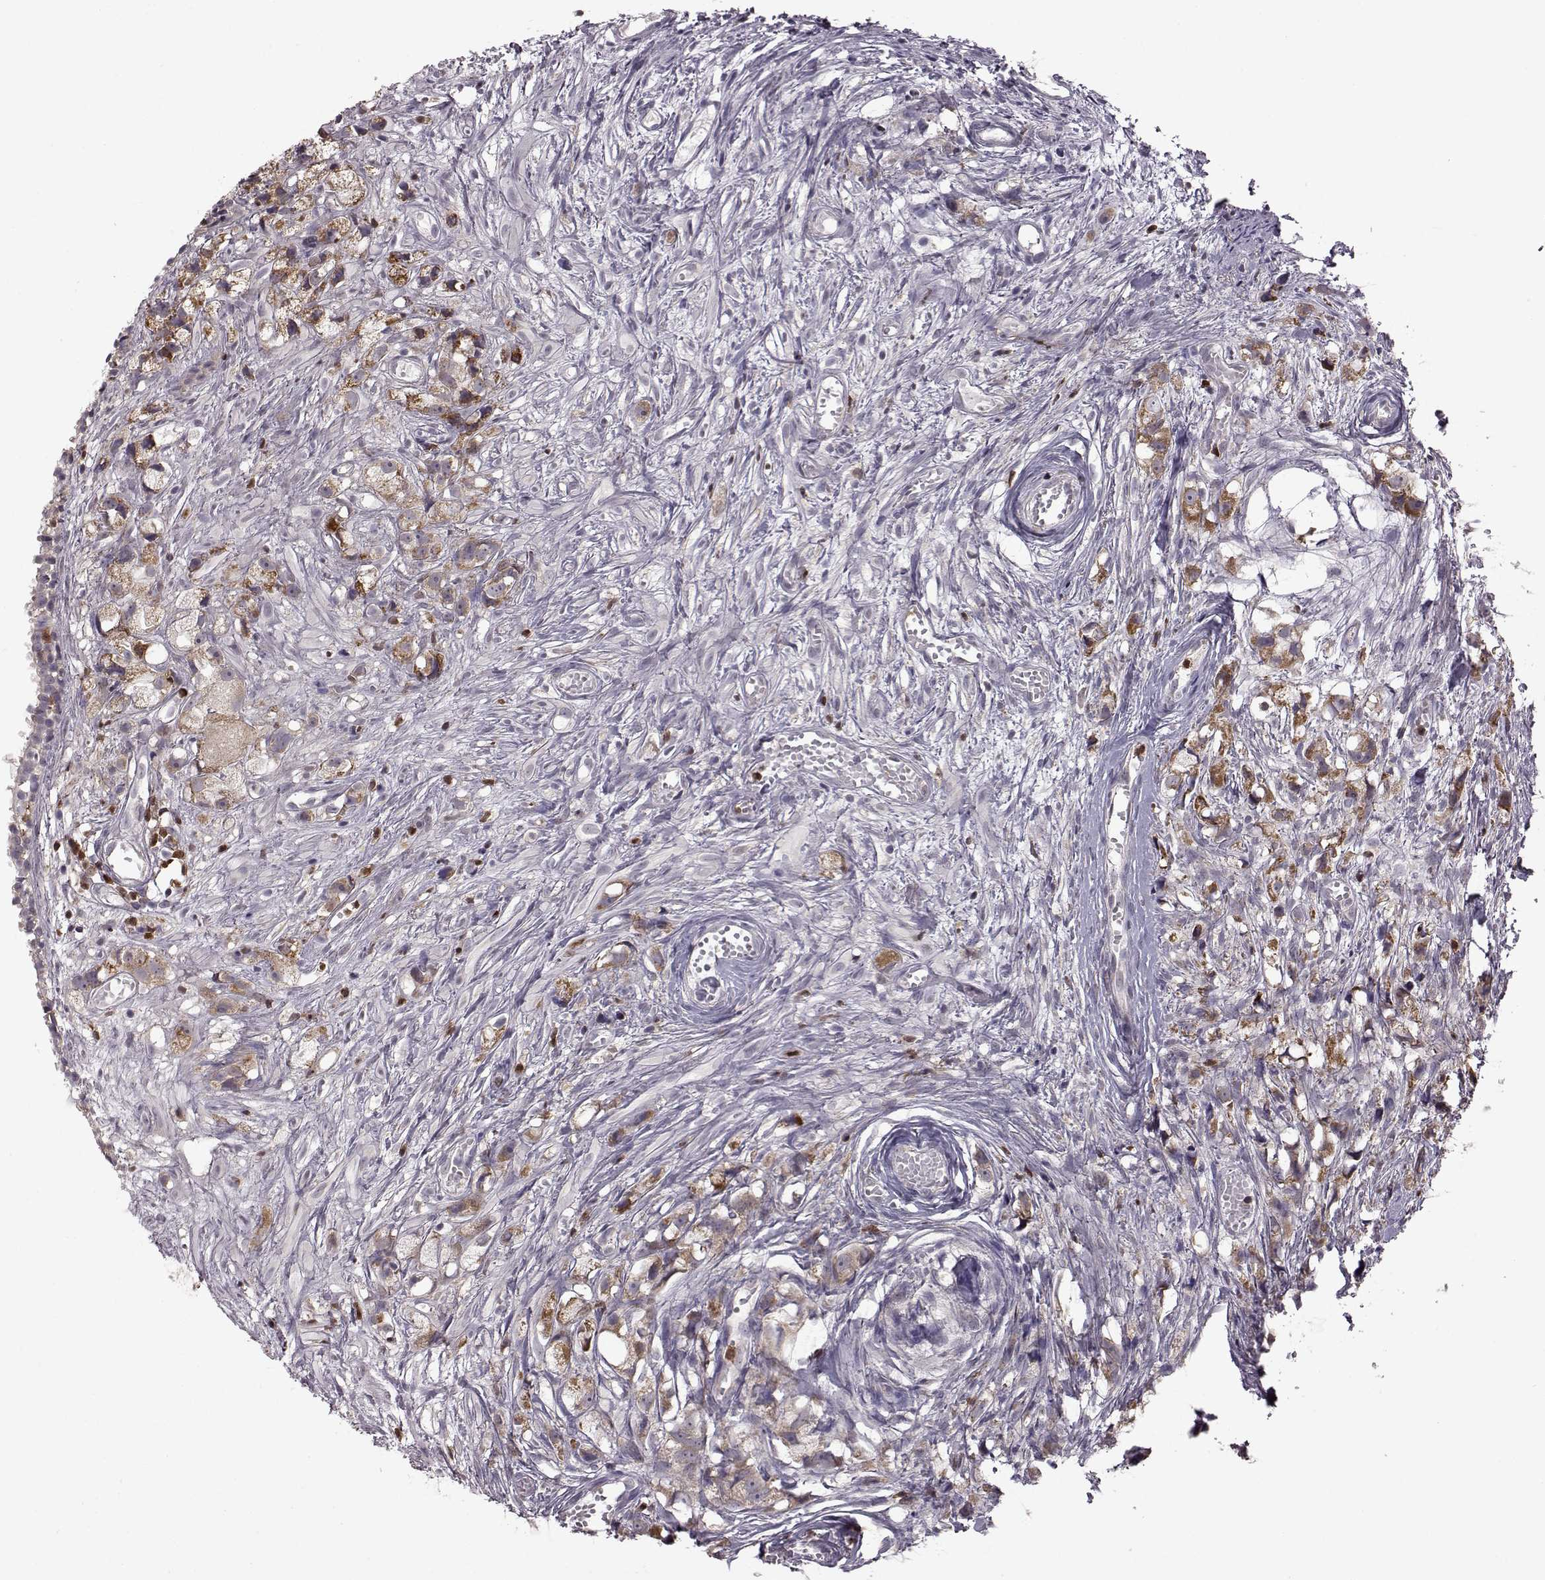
{"staining": {"intensity": "moderate", "quantity": ">75%", "location": "cytoplasmic/membranous"}, "tissue": "prostate cancer", "cell_type": "Tumor cells", "image_type": "cancer", "snomed": [{"axis": "morphology", "description": "Adenocarcinoma, High grade"}, {"axis": "topography", "description": "Prostate"}], "caption": "Tumor cells show moderate cytoplasmic/membranous positivity in about >75% of cells in prostate cancer. (brown staining indicates protein expression, while blue staining denotes nuclei).", "gene": "DOK2", "patient": {"sex": "male", "age": 75}}